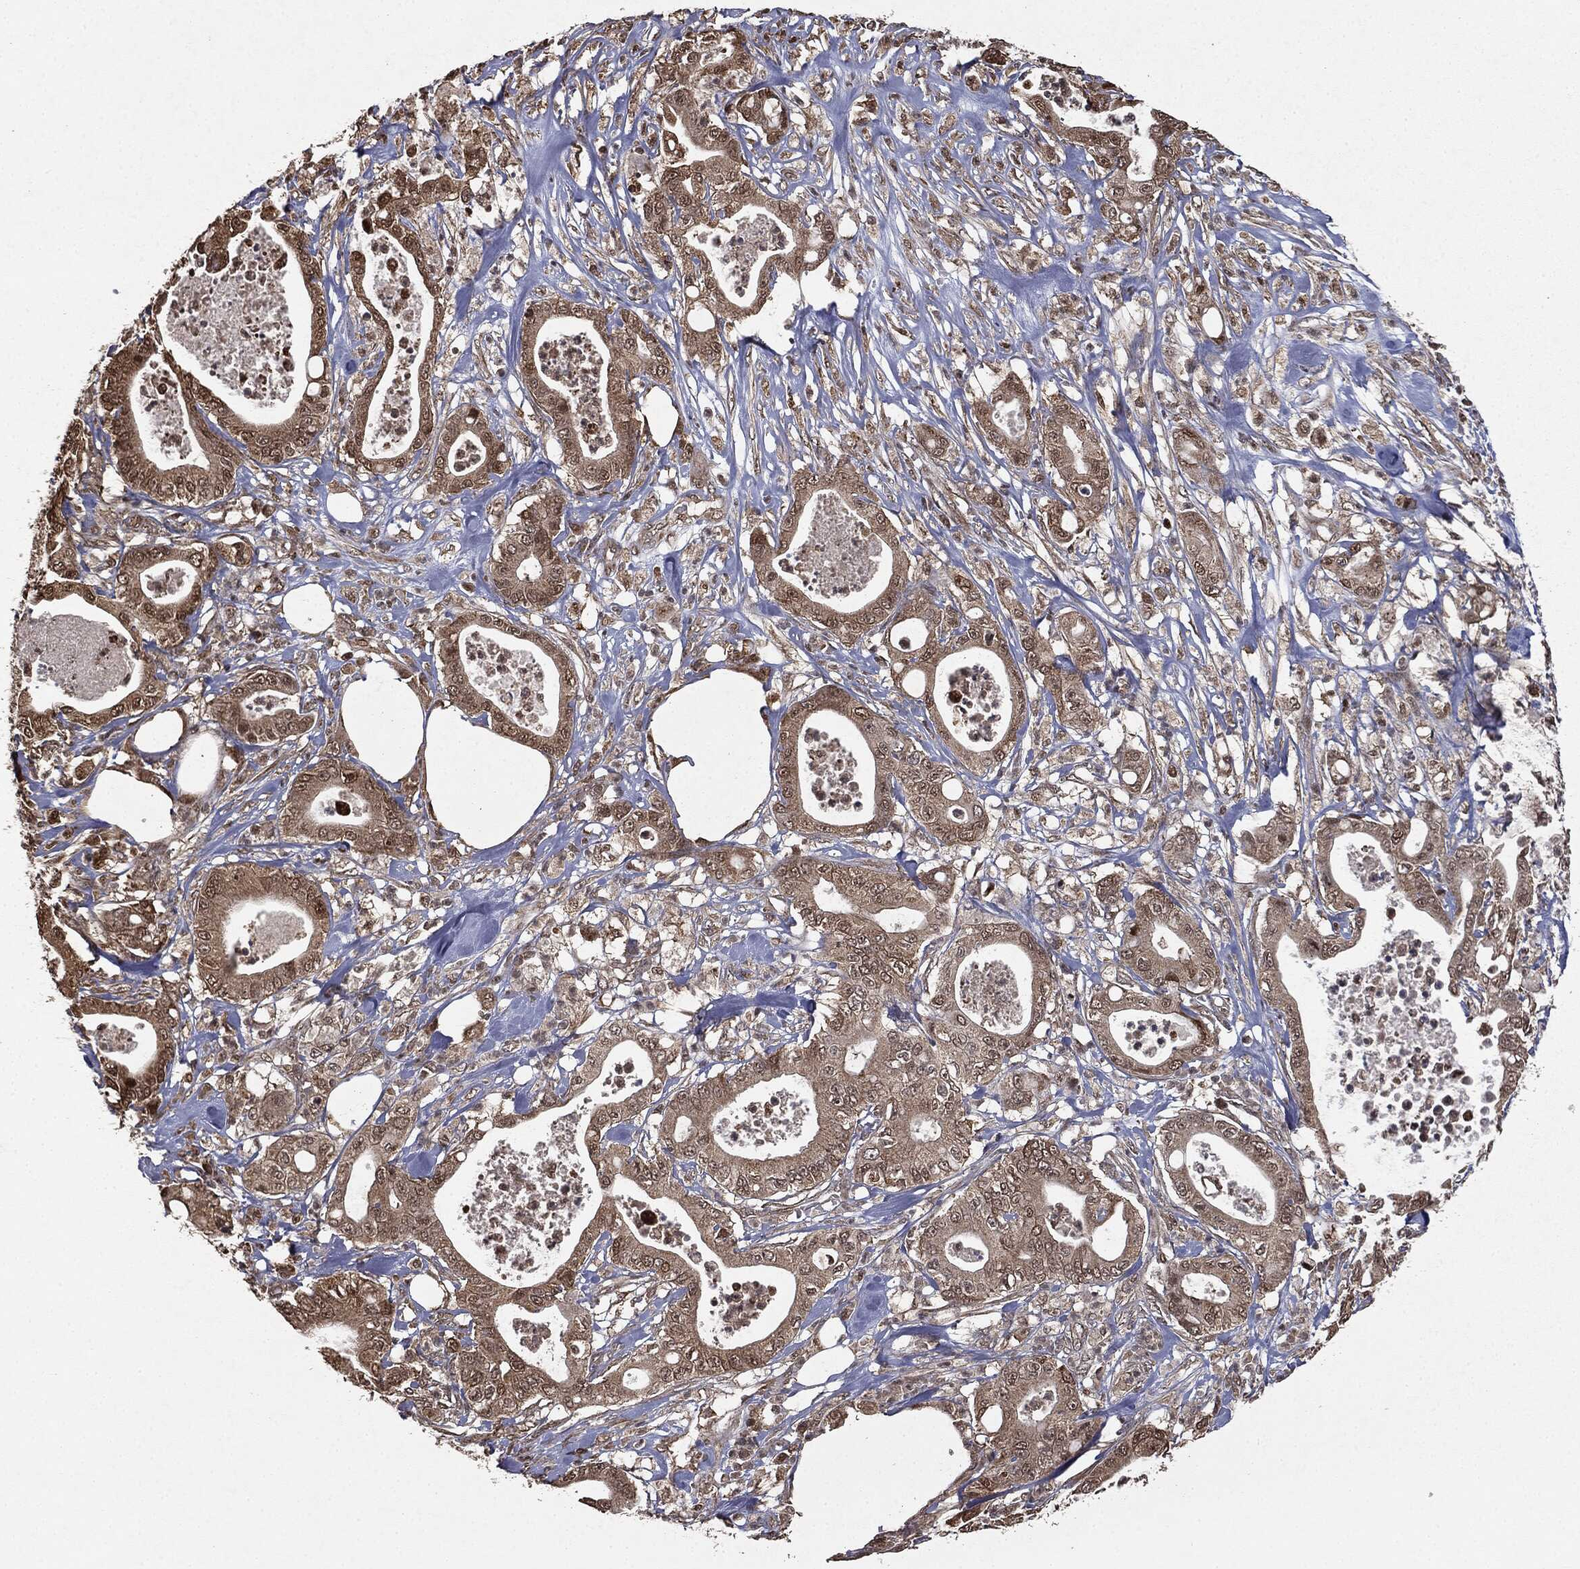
{"staining": {"intensity": "moderate", "quantity": ">75%", "location": "cytoplasmic/membranous,nuclear"}, "tissue": "pancreatic cancer", "cell_type": "Tumor cells", "image_type": "cancer", "snomed": [{"axis": "morphology", "description": "Adenocarcinoma, NOS"}, {"axis": "topography", "description": "Pancreas"}], "caption": "Immunohistochemical staining of pancreatic cancer reveals medium levels of moderate cytoplasmic/membranous and nuclear protein staining in about >75% of tumor cells.", "gene": "ZNHIT6", "patient": {"sex": "male", "age": 71}}